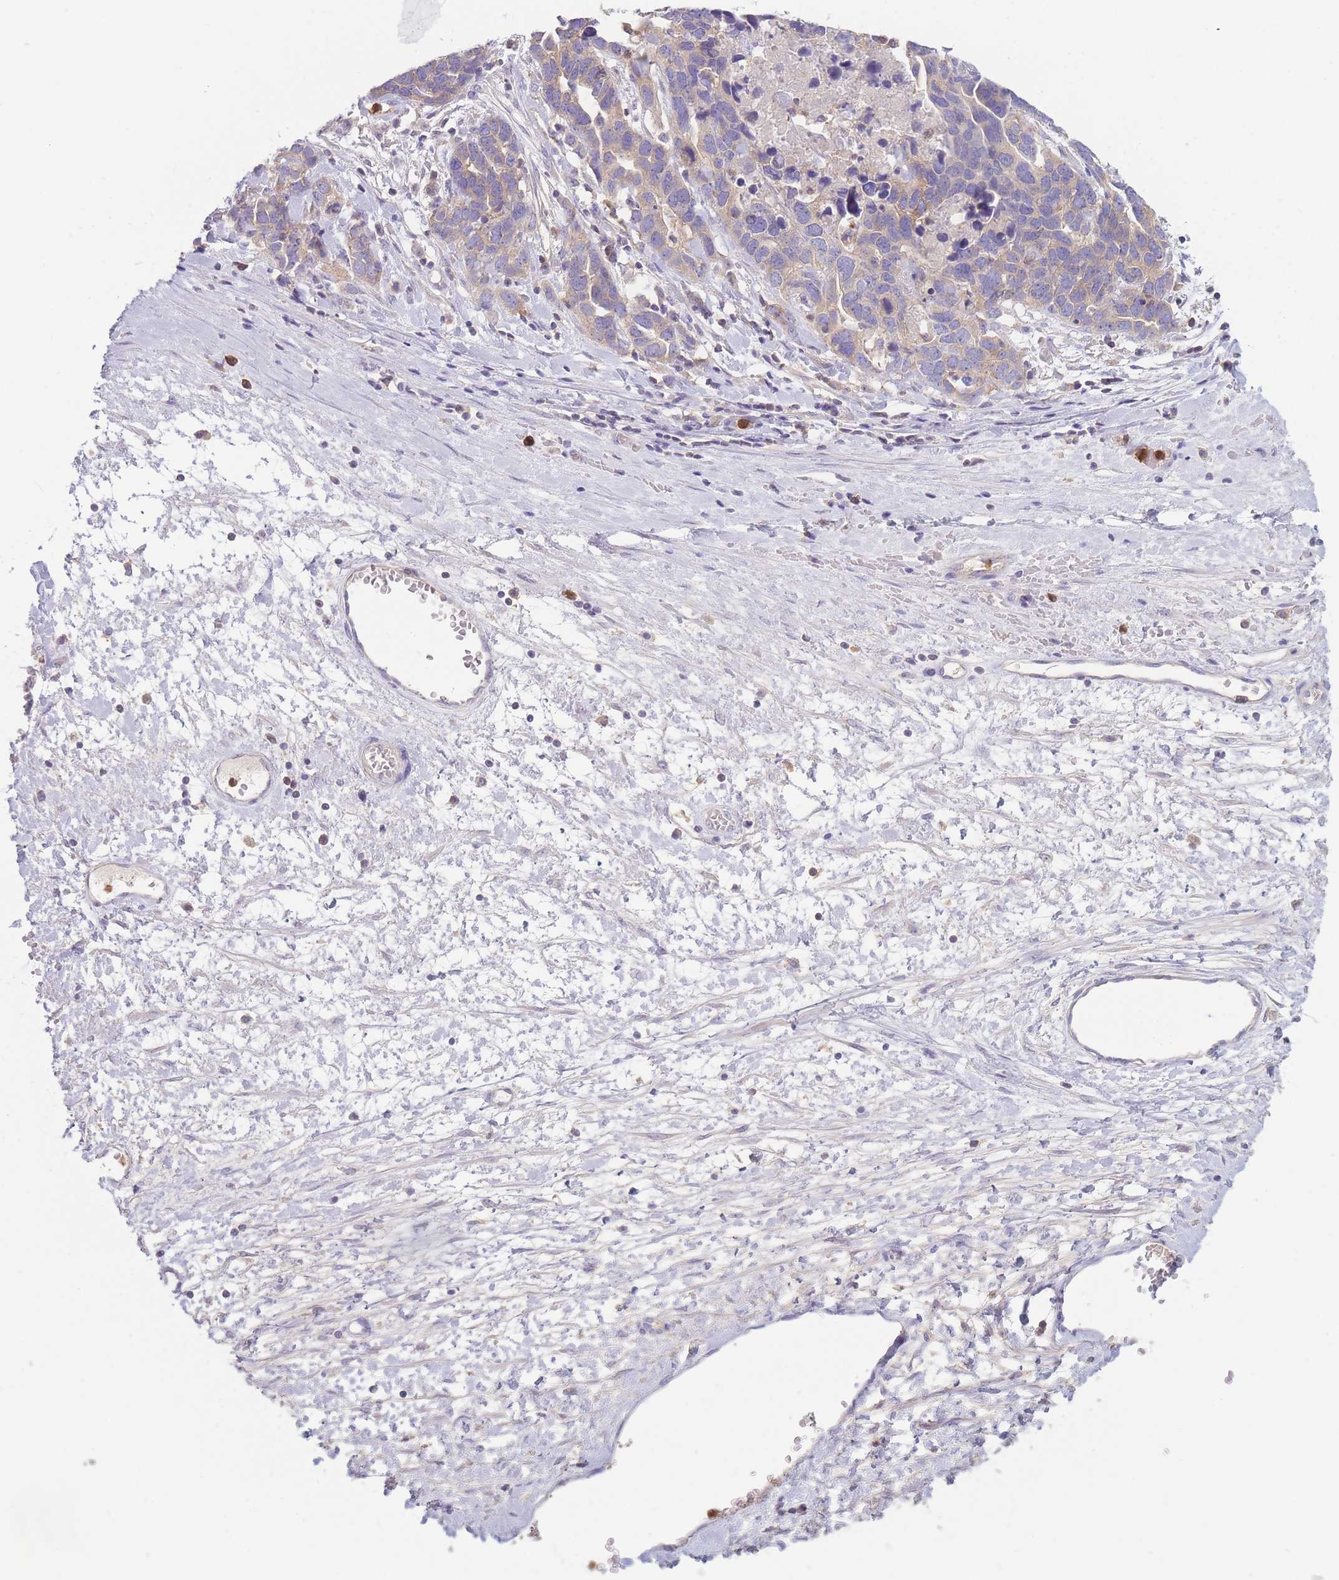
{"staining": {"intensity": "weak", "quantity": "25%-75%", "location": "cytoplasmic/membranous"}, "tissue": "ovarian cancer", "cell_type": "Tumor cells", "image_type": "cancer", "snomed": [{"axis": "morphology", "description": "Cystadenocarcinoma, serous, NOS"}, {"axis": "topography", "description": "Ovary"}], "caption": "DAB (3,3'-diaminobenzidine) immunohistochemical staining of human ovarian cancer (serous cystadenocarcinoma) displays weak cytoplasmic/membranous protein expression in about 25%-75% of tumor cells.", "gene": "ST3GAL4", "patient": {"sex": "female", "age": 54}}